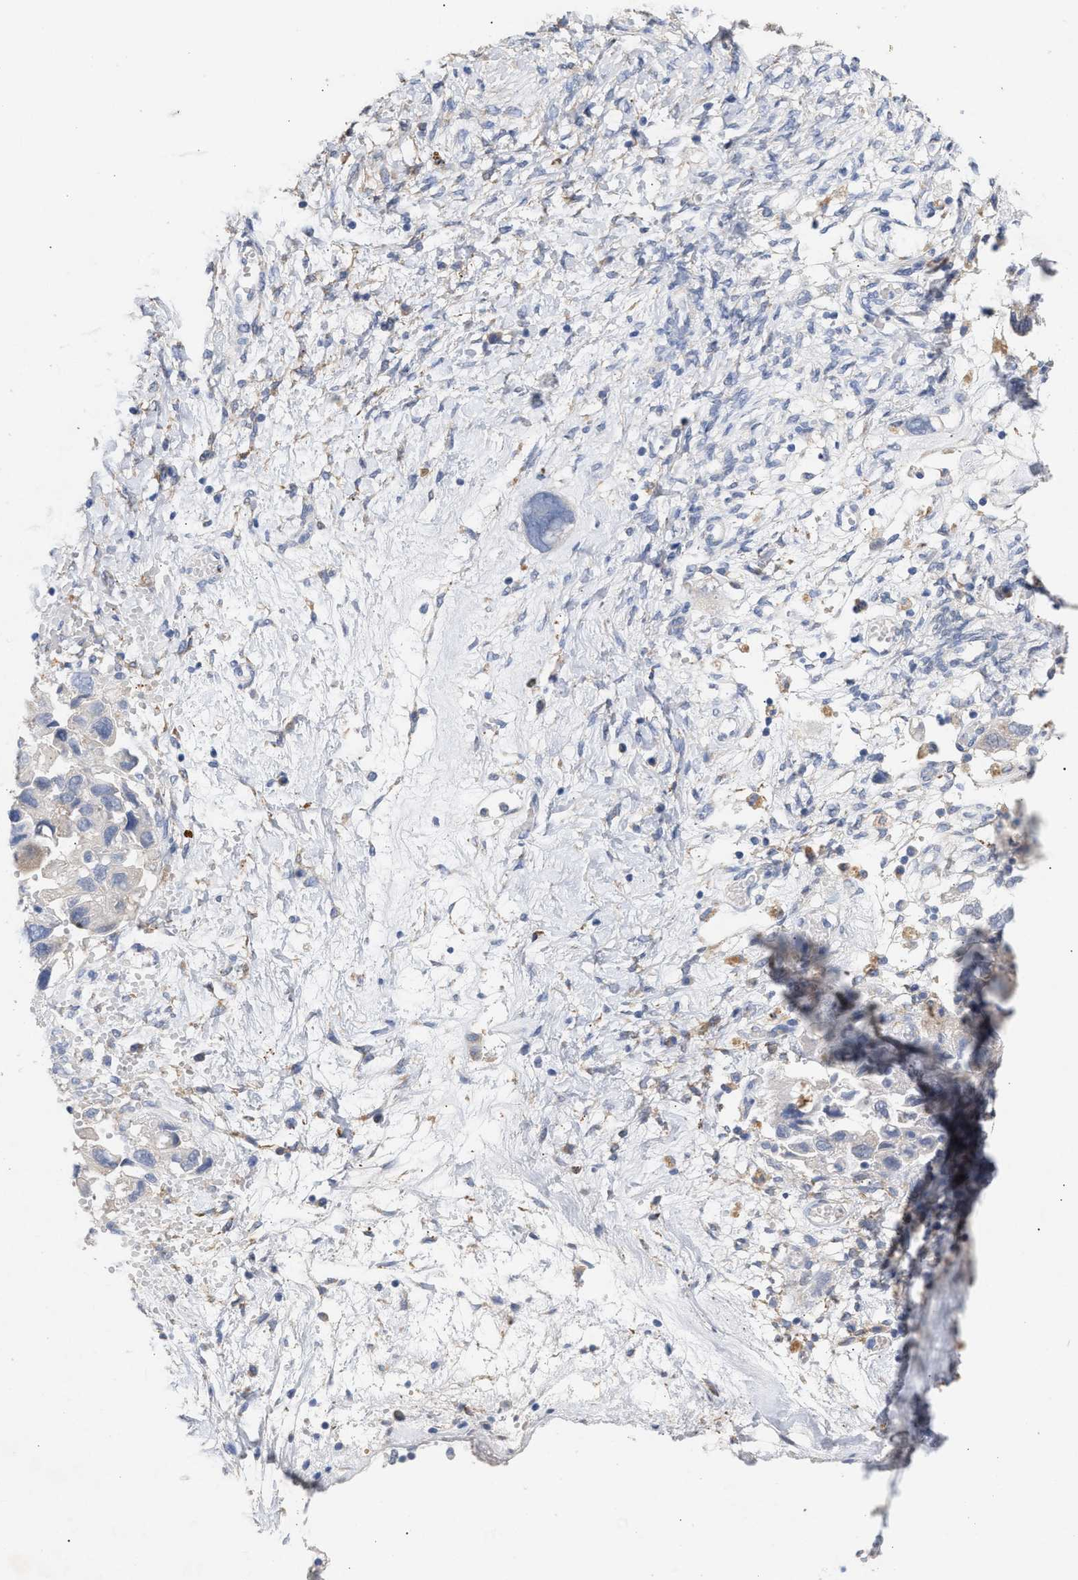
{"staining": {"intensity": "negative", "quantity": "none", "location": "none"}, "tissue": "ovarian cancer", "cell_type": "Tumor cells", "image_type": "cancer", "snomed": [{"axis": "morphology", "description": "Carcinoma, NOS"}, {"axis": "morphology", "description": "Cystadenocarcinoma, serous, NOS"}, {"axis": "topography", "description": "Ovary"}], "caption": "Immunohistochemistry (IHC) of ovarian cancer (serous cystadenocarcinoma) displays no expression in tumor cells.", "gene": "SELENOM", "patient": {"sex": "female", "age": 69}}